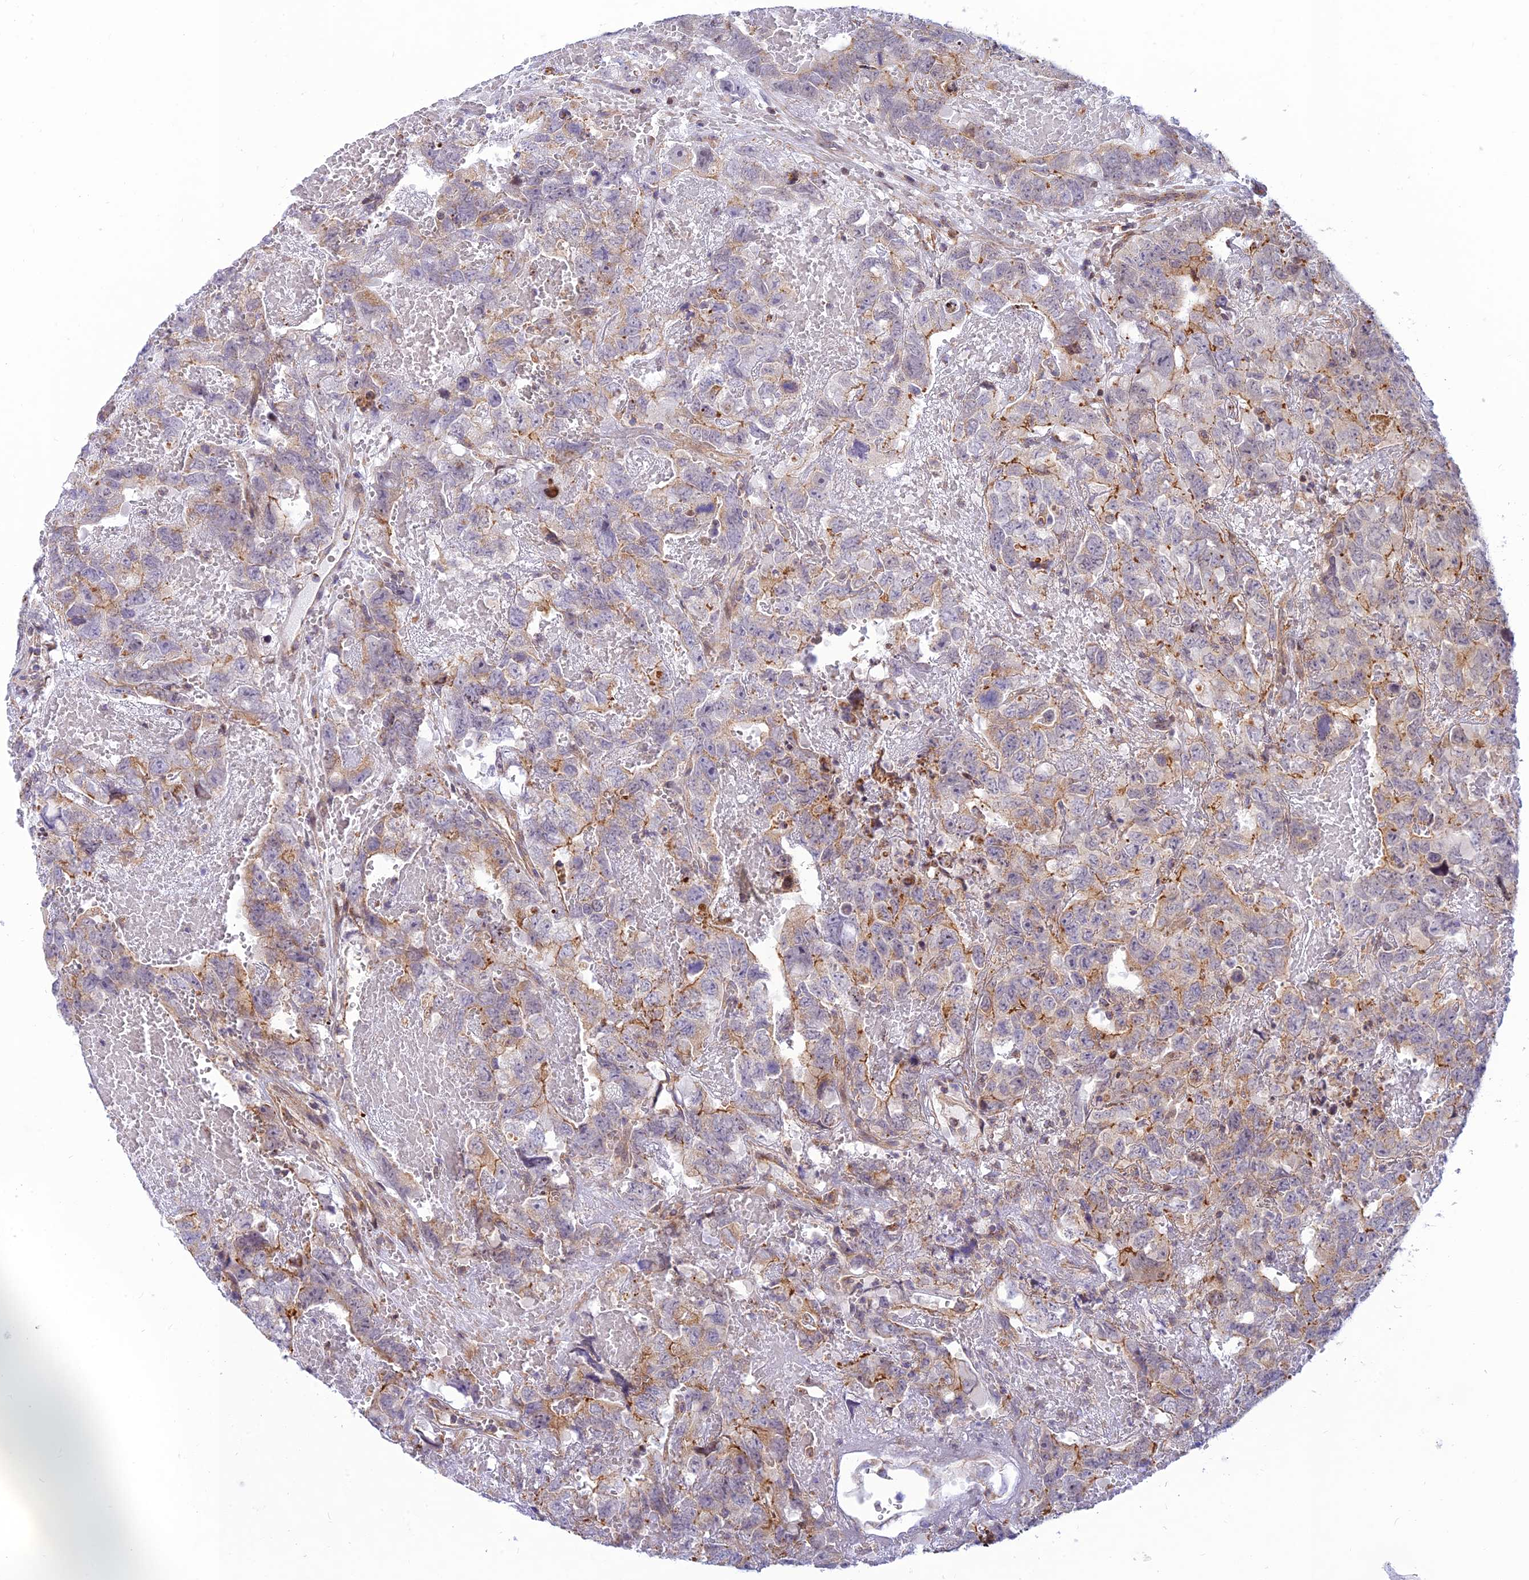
{"staining": {"intensity": "moderate", "quantity": "<25%", "location": "cytoplasmic/membranous"}, "tissue": "testis cancer", "cell_type": "Tumor cells", "image_type": "cancer", "snomed": [{"axis": "morphology", "description": "Carcinoma, Embryonal, NOS"}, {"axis": "topography", "description": "Testis"}], "caption": "Immunohistochemical staining of human testis embryonal carcinoma shows low levels of moderate cytoplasmic/membranous protein expression in approximately <25% of tumor cells.", "gene": "HOOK2", "patient": {"sex": "male", "age": 45}}